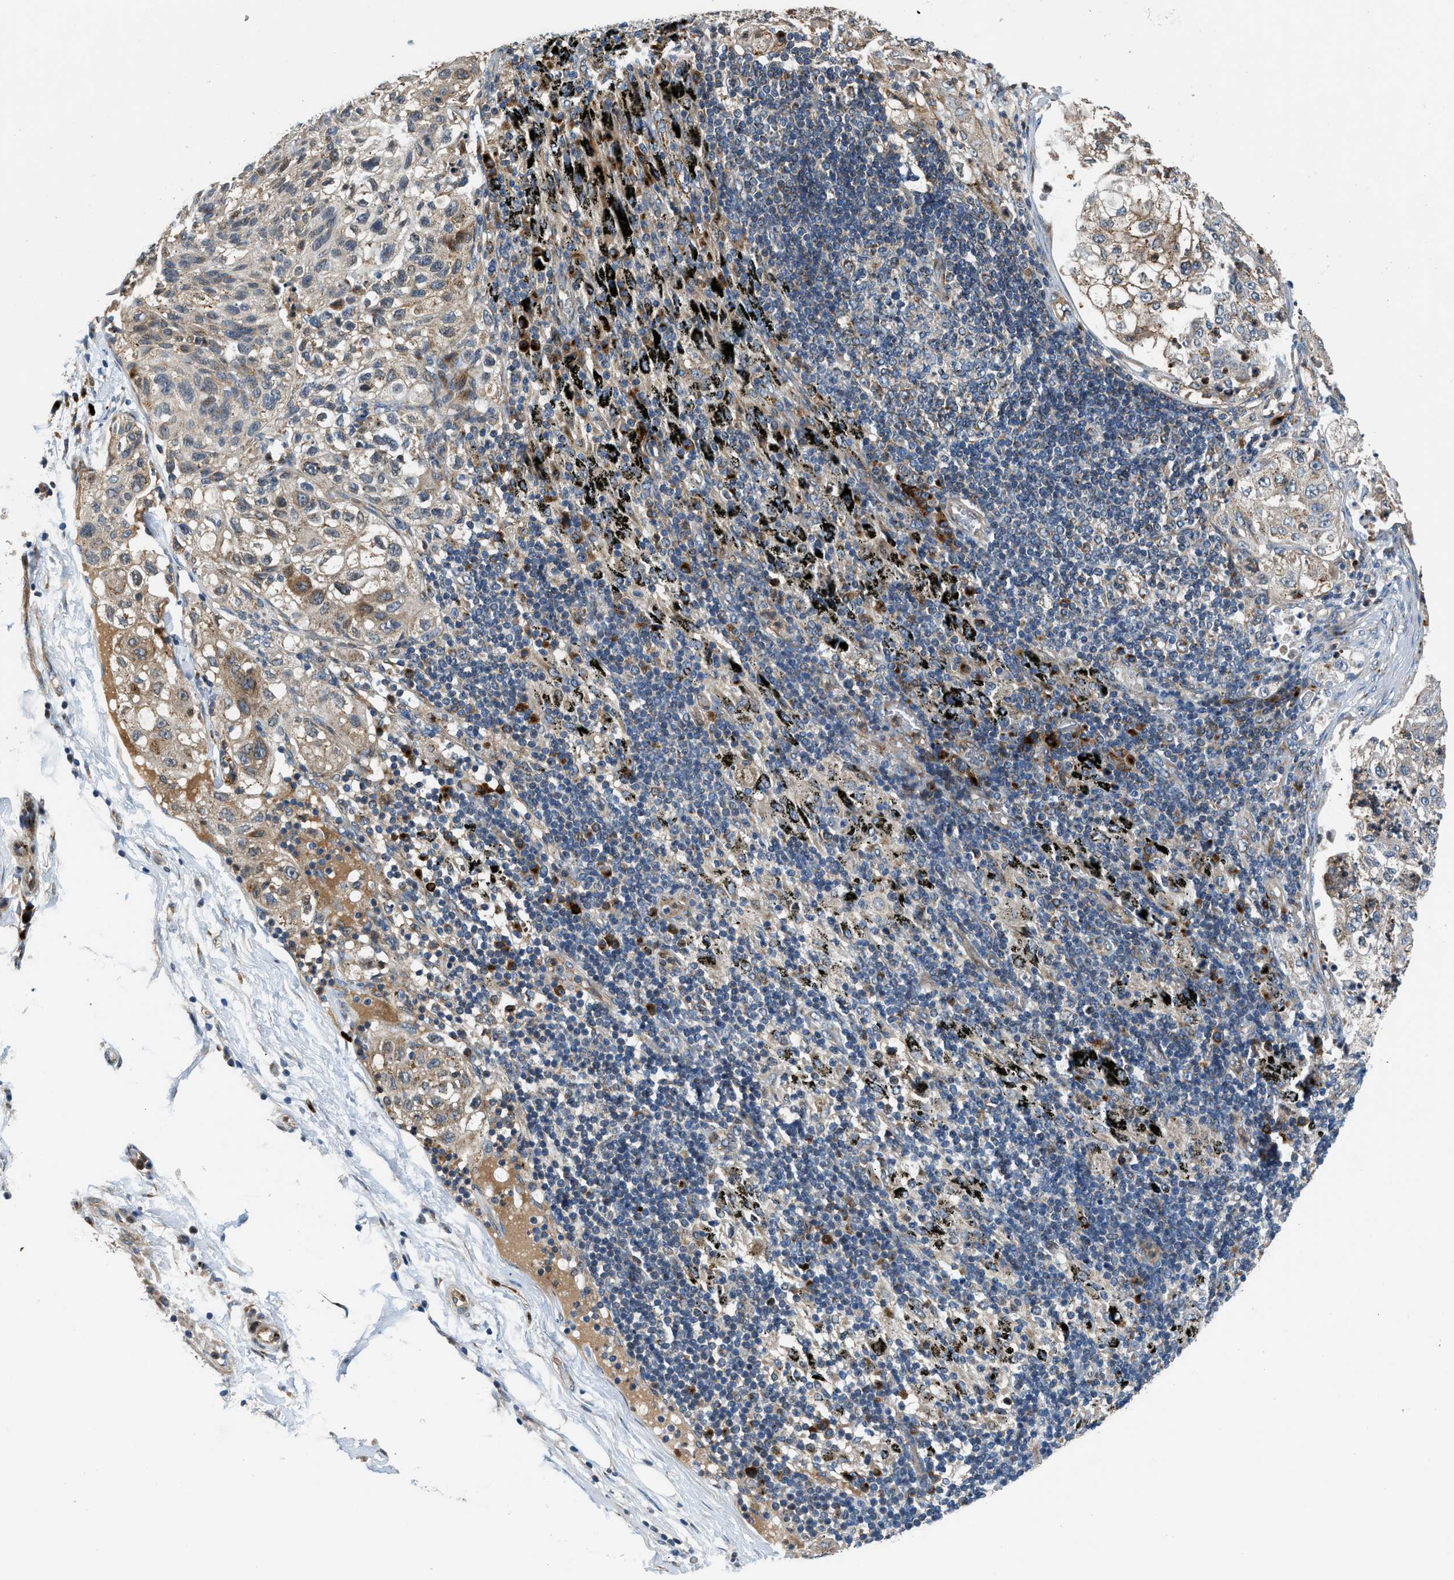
{"staining": {"intensity": "moderate", "quantity": "25%-75%", "location": "cytoplasmic/membranous"}, "tissue": "lung cancer", "cell_type": "Tumor cells", "image_type": "cancer", "snomed": [{"axis": "morphology", "description": "Inflammation, NOS"}, {"axis": "morphology", "description": "Squamous cell carcinoma, NOS"}, {"axis": "topography", "description": "Lymph node"}, {"axis": "topography", "description": "Soft tissue"}, {"axis": "topography", "description": "Lung"}], "caption": "Brown immunohistochemical staining in lung squamous cell carcinoma displays moderate cytoplasmic/membranous staining in about 25%-75% of tumor cells.", "gene": "FUT8", "patient": {"sex": "male", "age": 66}}